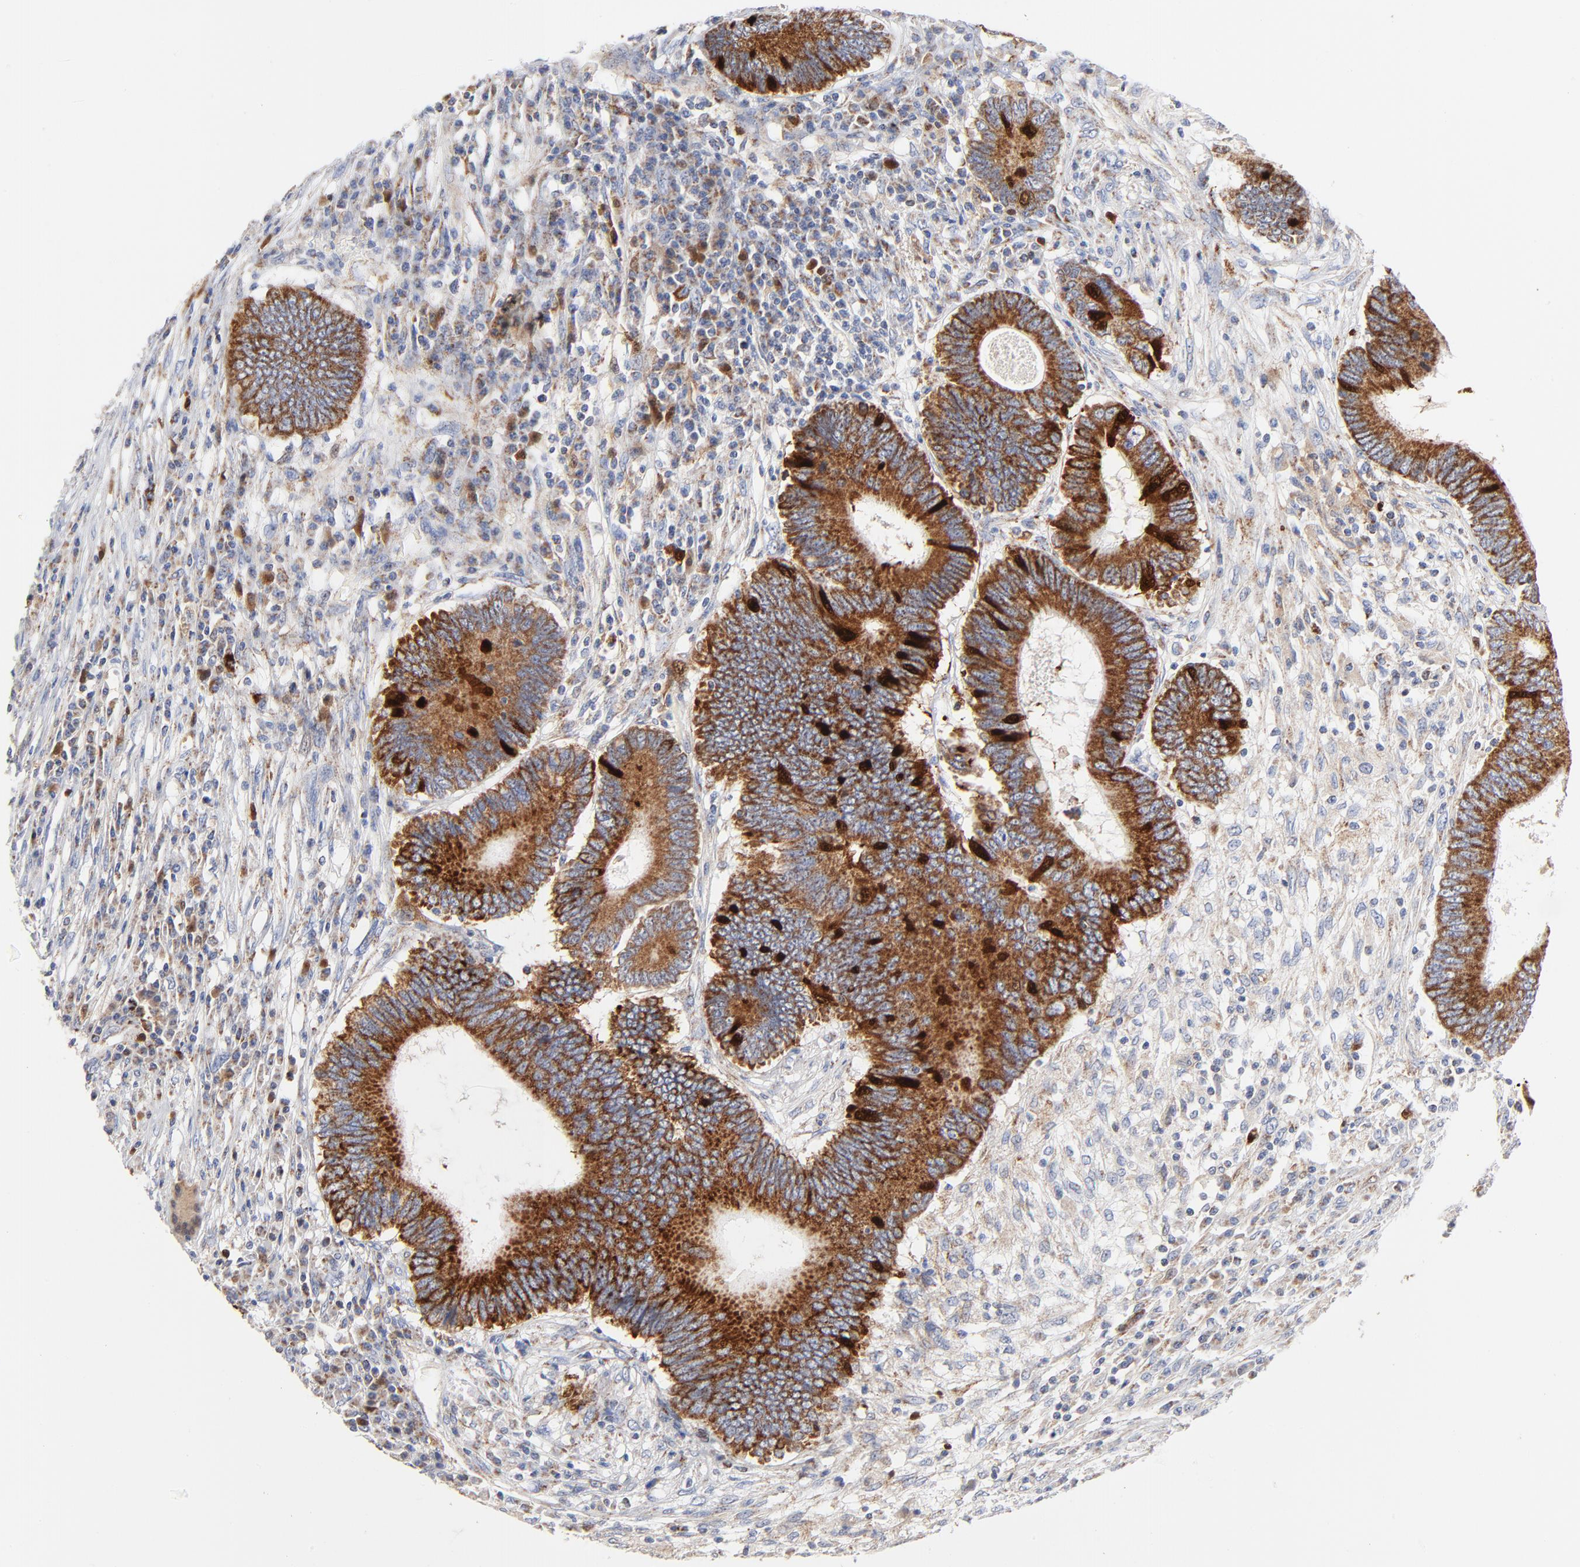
{"staining": {"intensity": "strong", "quantity": ">75%", "location": "cytoplasmic/membranous"}, "tissue": "colorectal cancer", "cell_type": "Tumor cells", "image_type": "cancer", "snomed": [{"axis": "morphology", "description": "Adenocarcinoma, NOS"}, {"axis": "topography", "description": "Colon"}], "caption": "Immunohistochemical staining of human colorectal adenocarcinoma demonstrates high levels of strong cytoplasmic/membranous protein positivity in about >75% of tumor cells. Nuclei are stained in blue.", "gene": "DIABLO", "patient": {"sex": "female", "age": 78}}